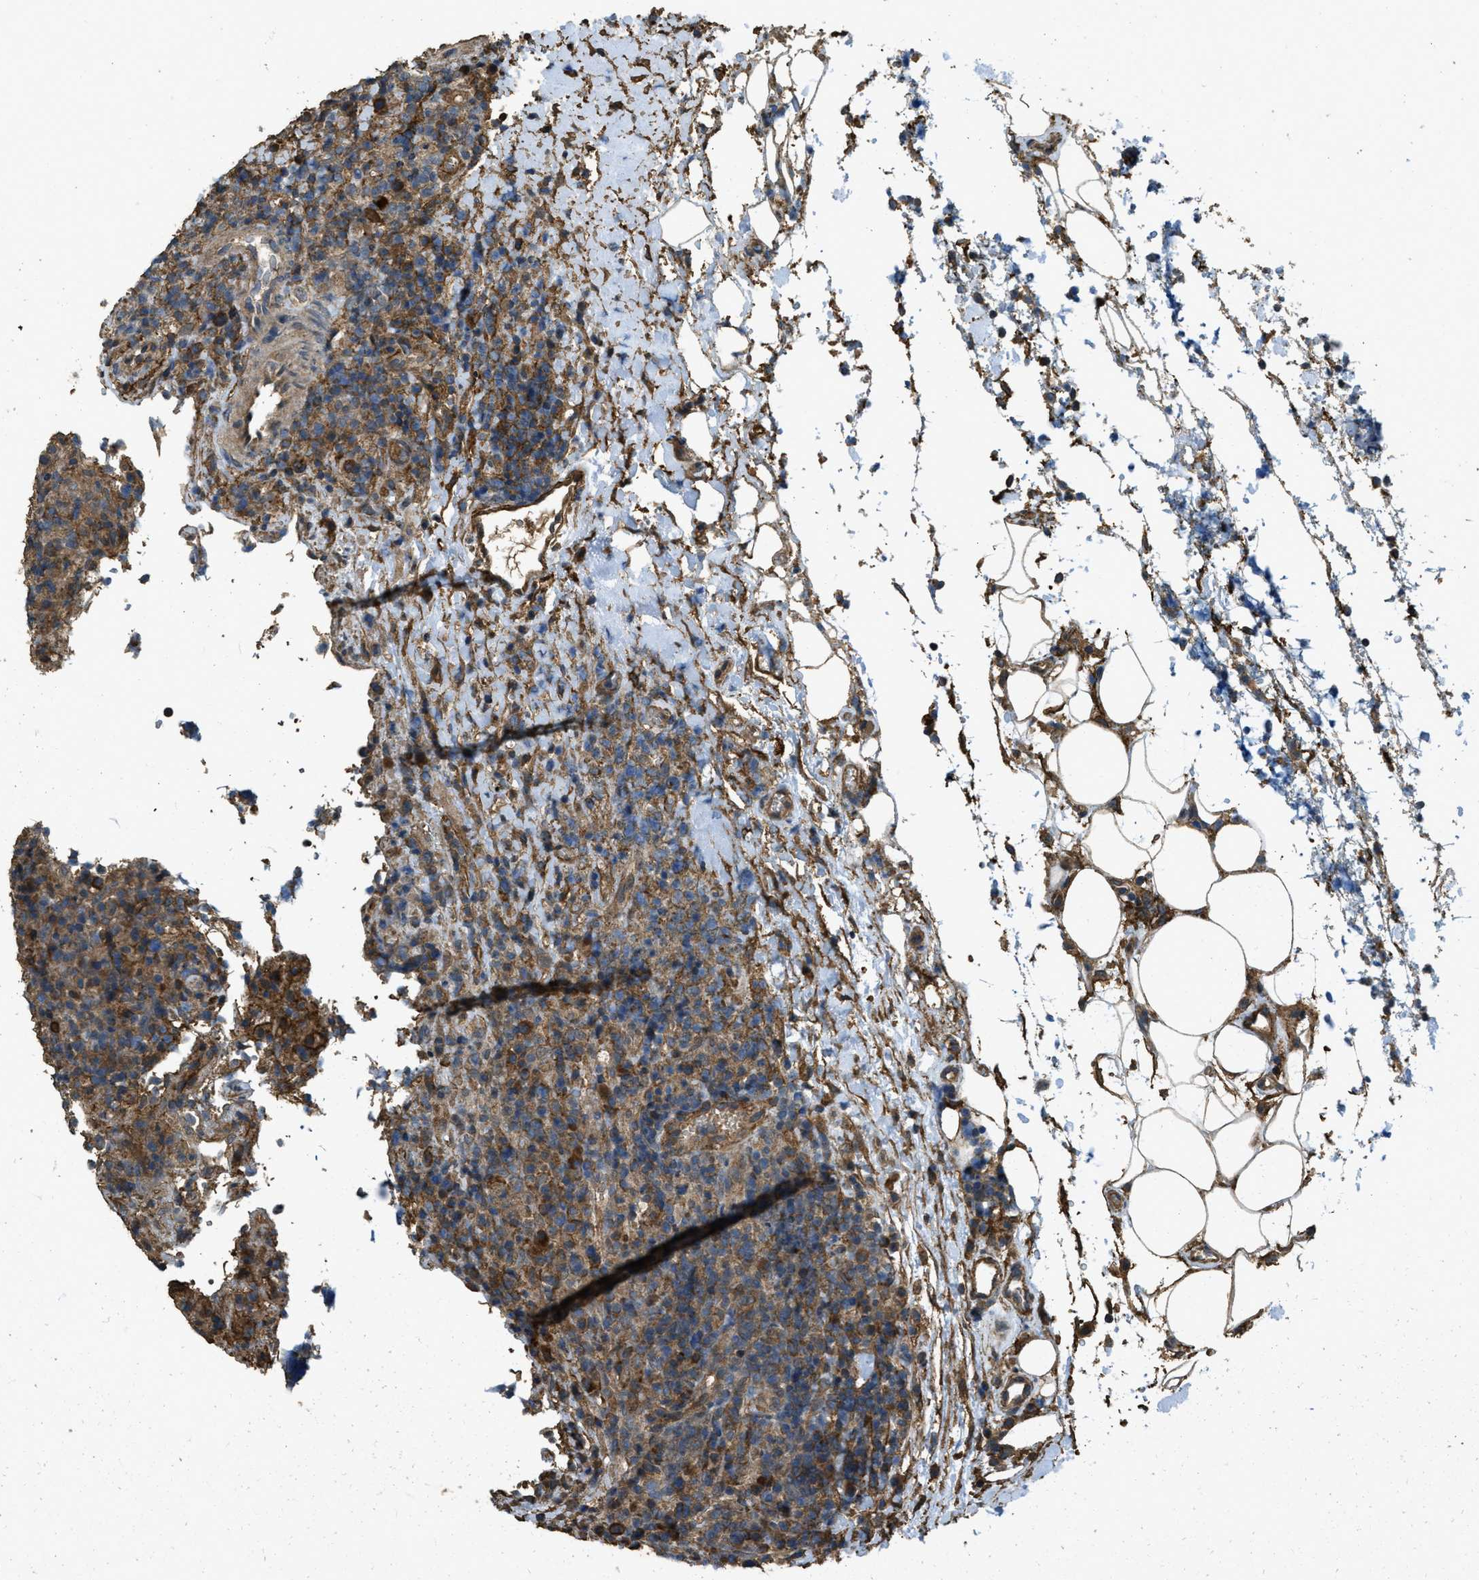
{"staining": {"intensity": "moderate", "quantity": ">75%", "location": "cytoplasmic/membranous"}, "tissue": "lymphoma", "cell_type": "Tumor cells", "image_type": "cancer", "snomed": [{"axis": "morphology", "description": "Malignant lymphoma, non-Hodgkin's type, High grade"}, {"axis": "topography", "description": "Lymph node"}], "caption": "Lymphoma was stained to show a protein in brown. There is medium levels of moderate cytoplasmic/membranous positivity in approximately >75% of tumor cells. The staining was performed using DAB (3,3'-diaminobenzidine) to visualize the protein expression in brown, while the nuclei were stained in blue with hematoxylin (Magnification: 20x).", "gene": "CD276", "patient": {"sex": "female", "age": 76}}